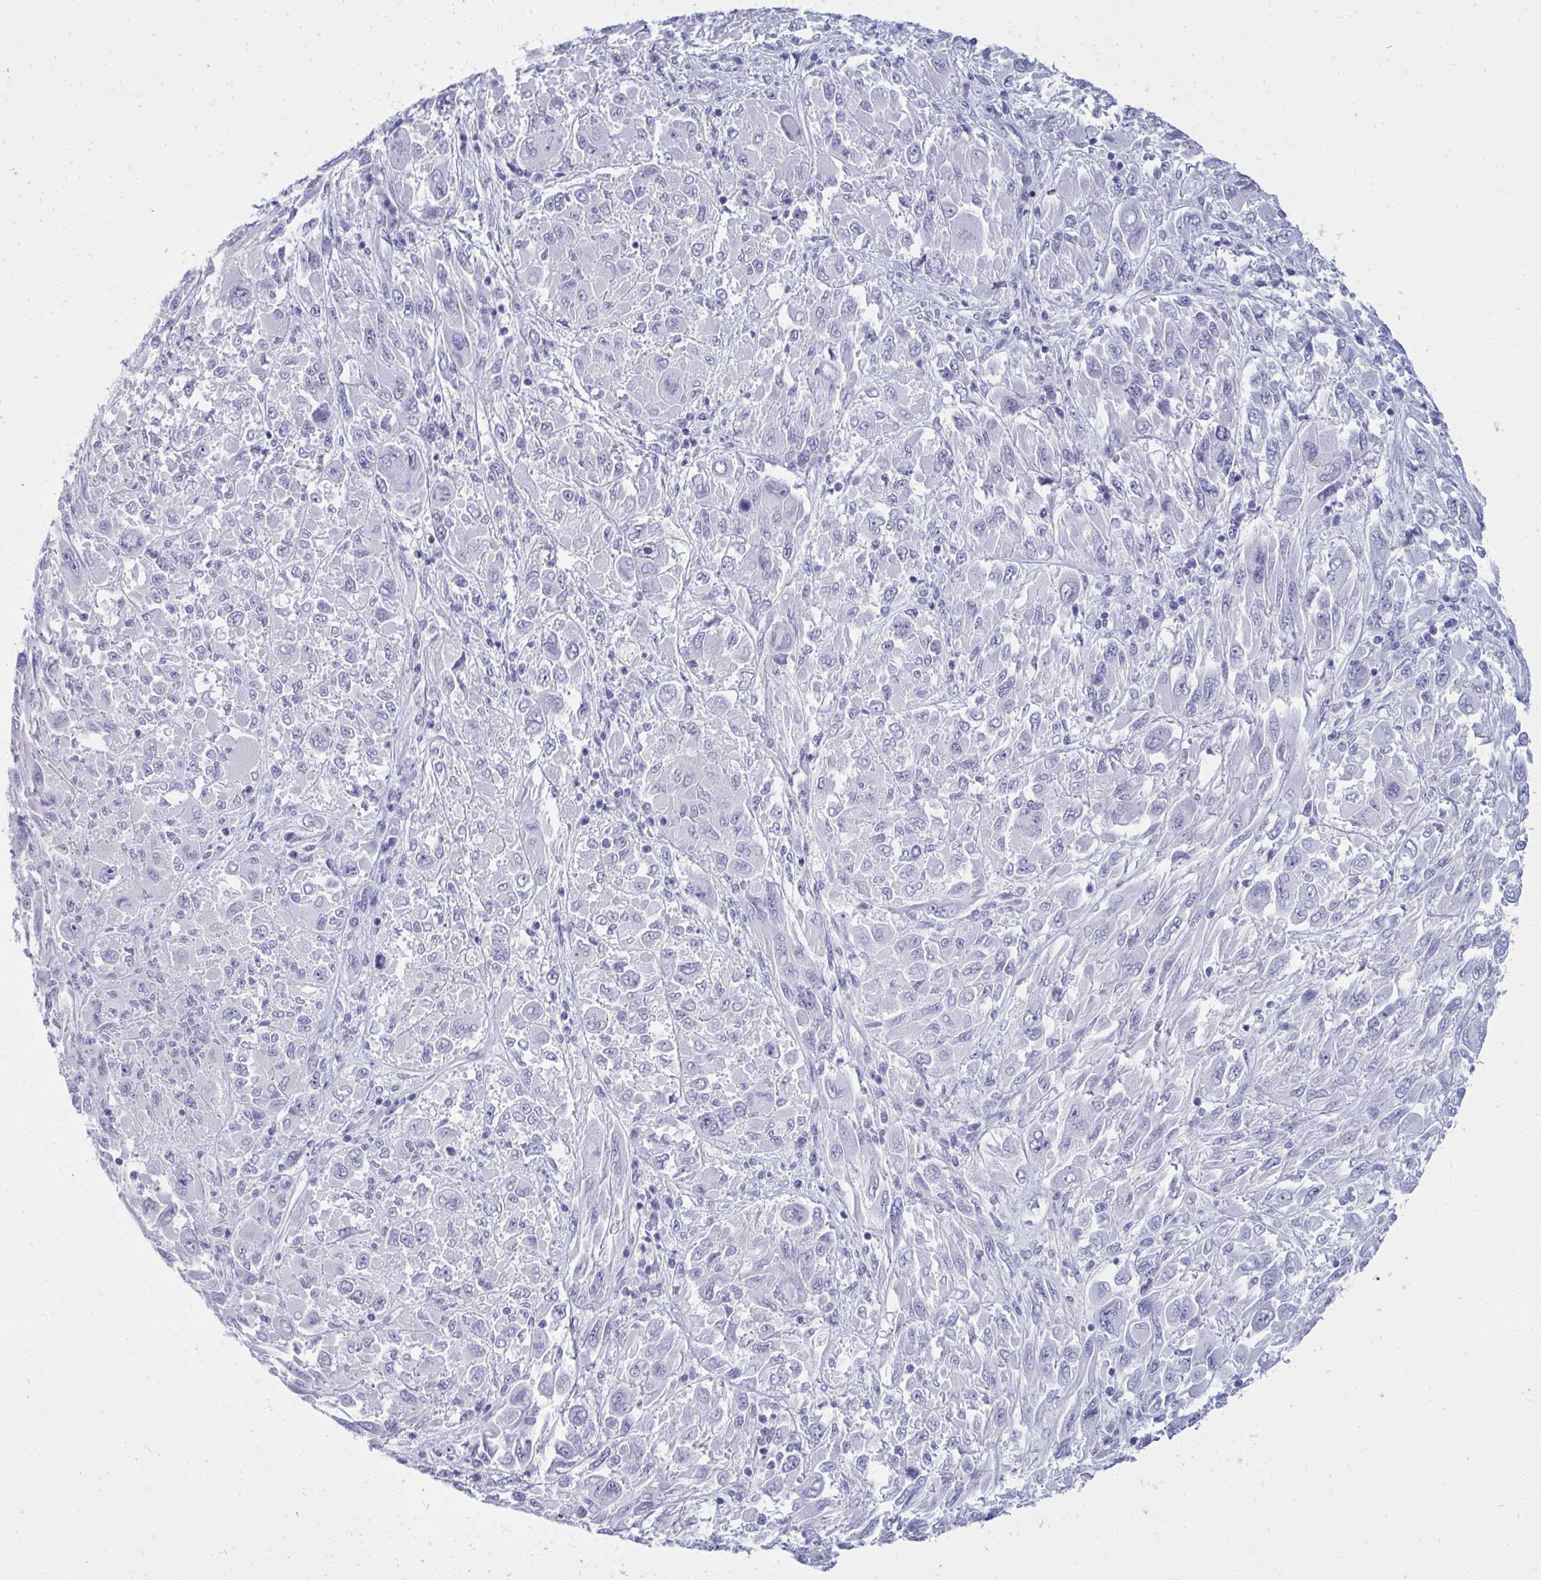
{"staining": {"intensity": "negative", "quantity": "none", "location": "none"}, "tissue": "melanoma", "cell_type": "Tumor cells", "image_type": "cancer", "snomed": [{"axis": "morphology", "description": "Malignant melanoma, NOS"}, {"axis": "topography", "description": "Skin"}], "caption": "IHC histopathology image of human malignant melanoma stained for a protein (brown), which demonstrates no expression in tumor cells.", "gene": "QDPR", "patient": {"sex": "female", "age": 91}}